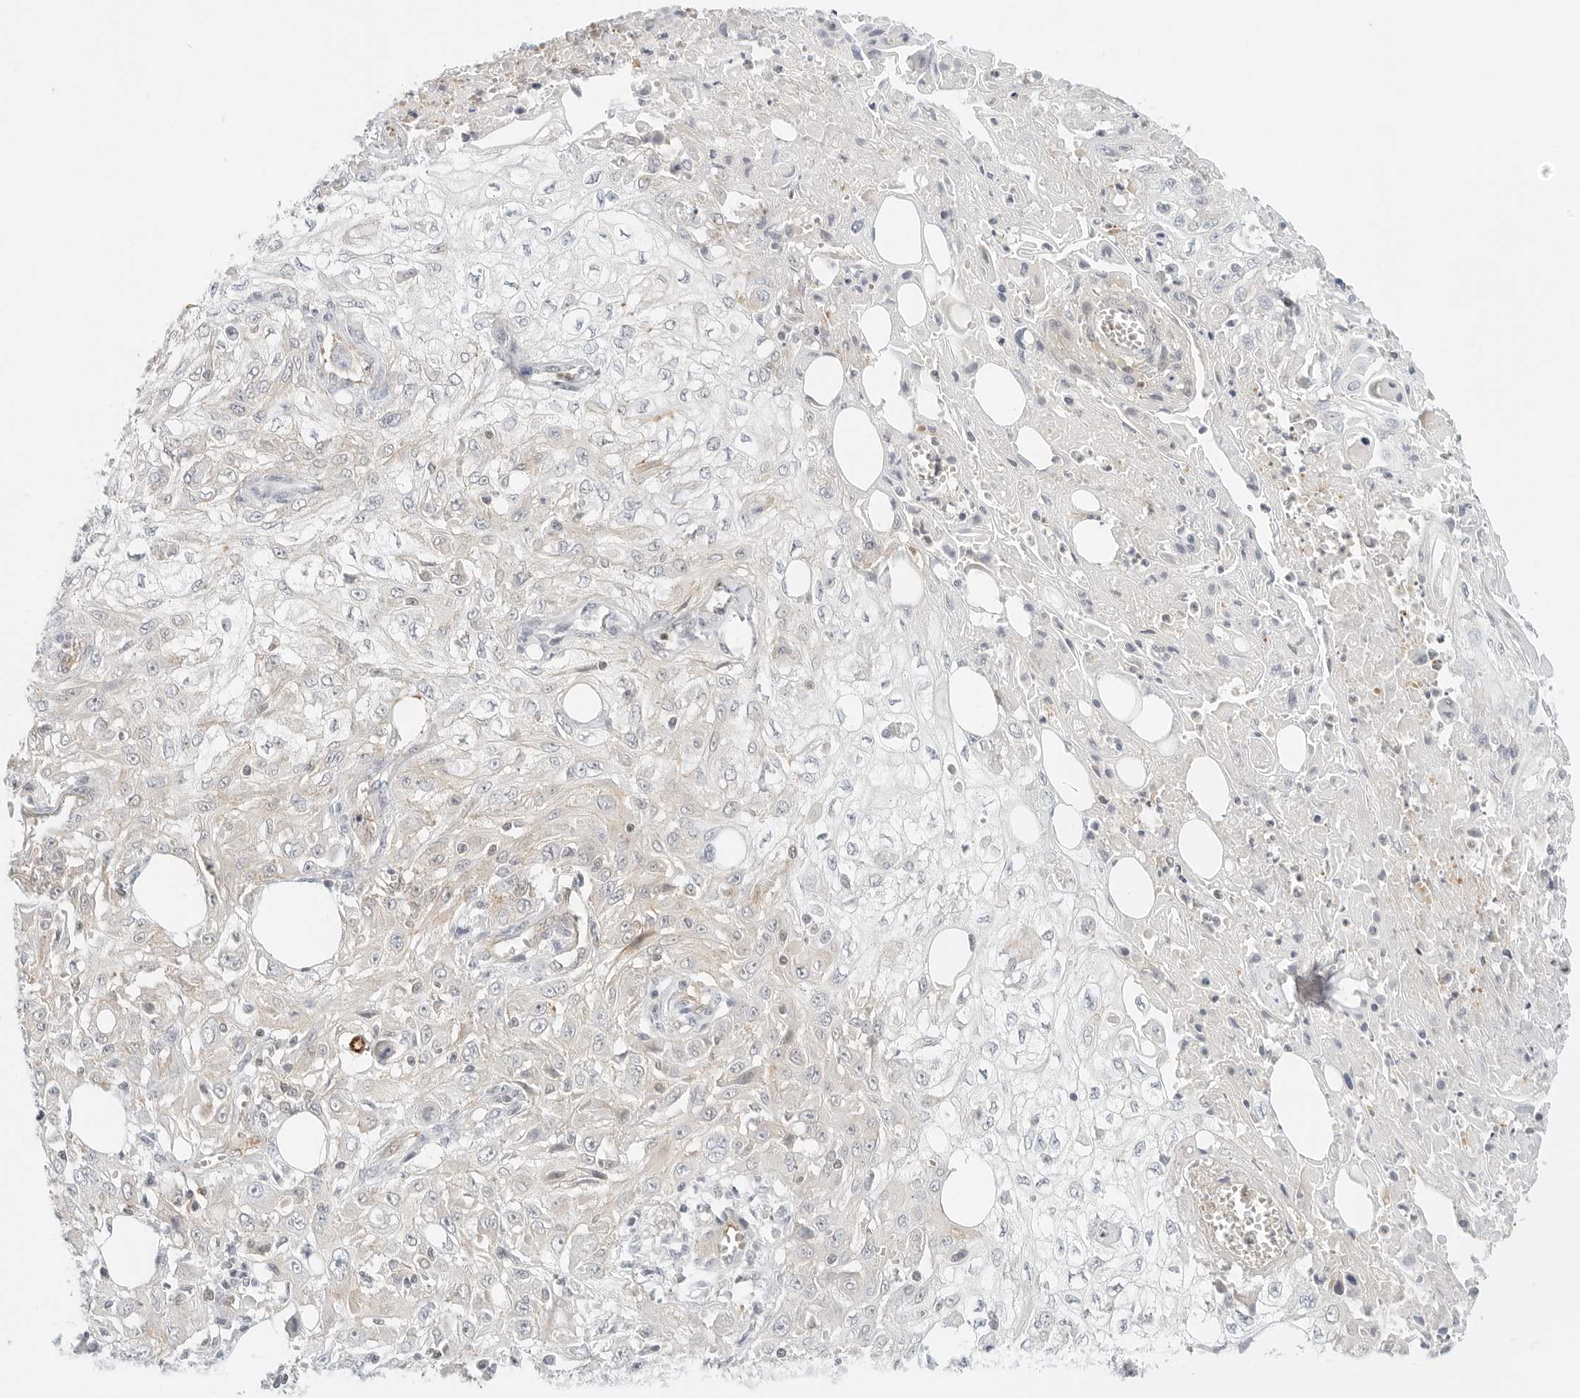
{"staining": {"intensity": "negative", "quantity": "none", "location": "none"}, "tissue": "skin cancer", "cell_type": "Tumor cells", "image_type": "cancer", "snomed": [{"axis": "morphology", "description": "Squamous cell carcinoma, NOS"}, {"axis": "morphology", "description": "Squamous cell carcinoma, metastatic, NOS"}, {"axis": "topography", "description": "Skin"}, {"axis": "topography", "description": "Lymph node"}], "caption": "A histopathology image of skin cancer (metastatic squamous cell carcinoma) stained for a protein demonstrates no brown staining in tumor cells. Nuclei are stained in blue.", "gene": "IQCC", "patient": {"sex": "male", "age": 75}}